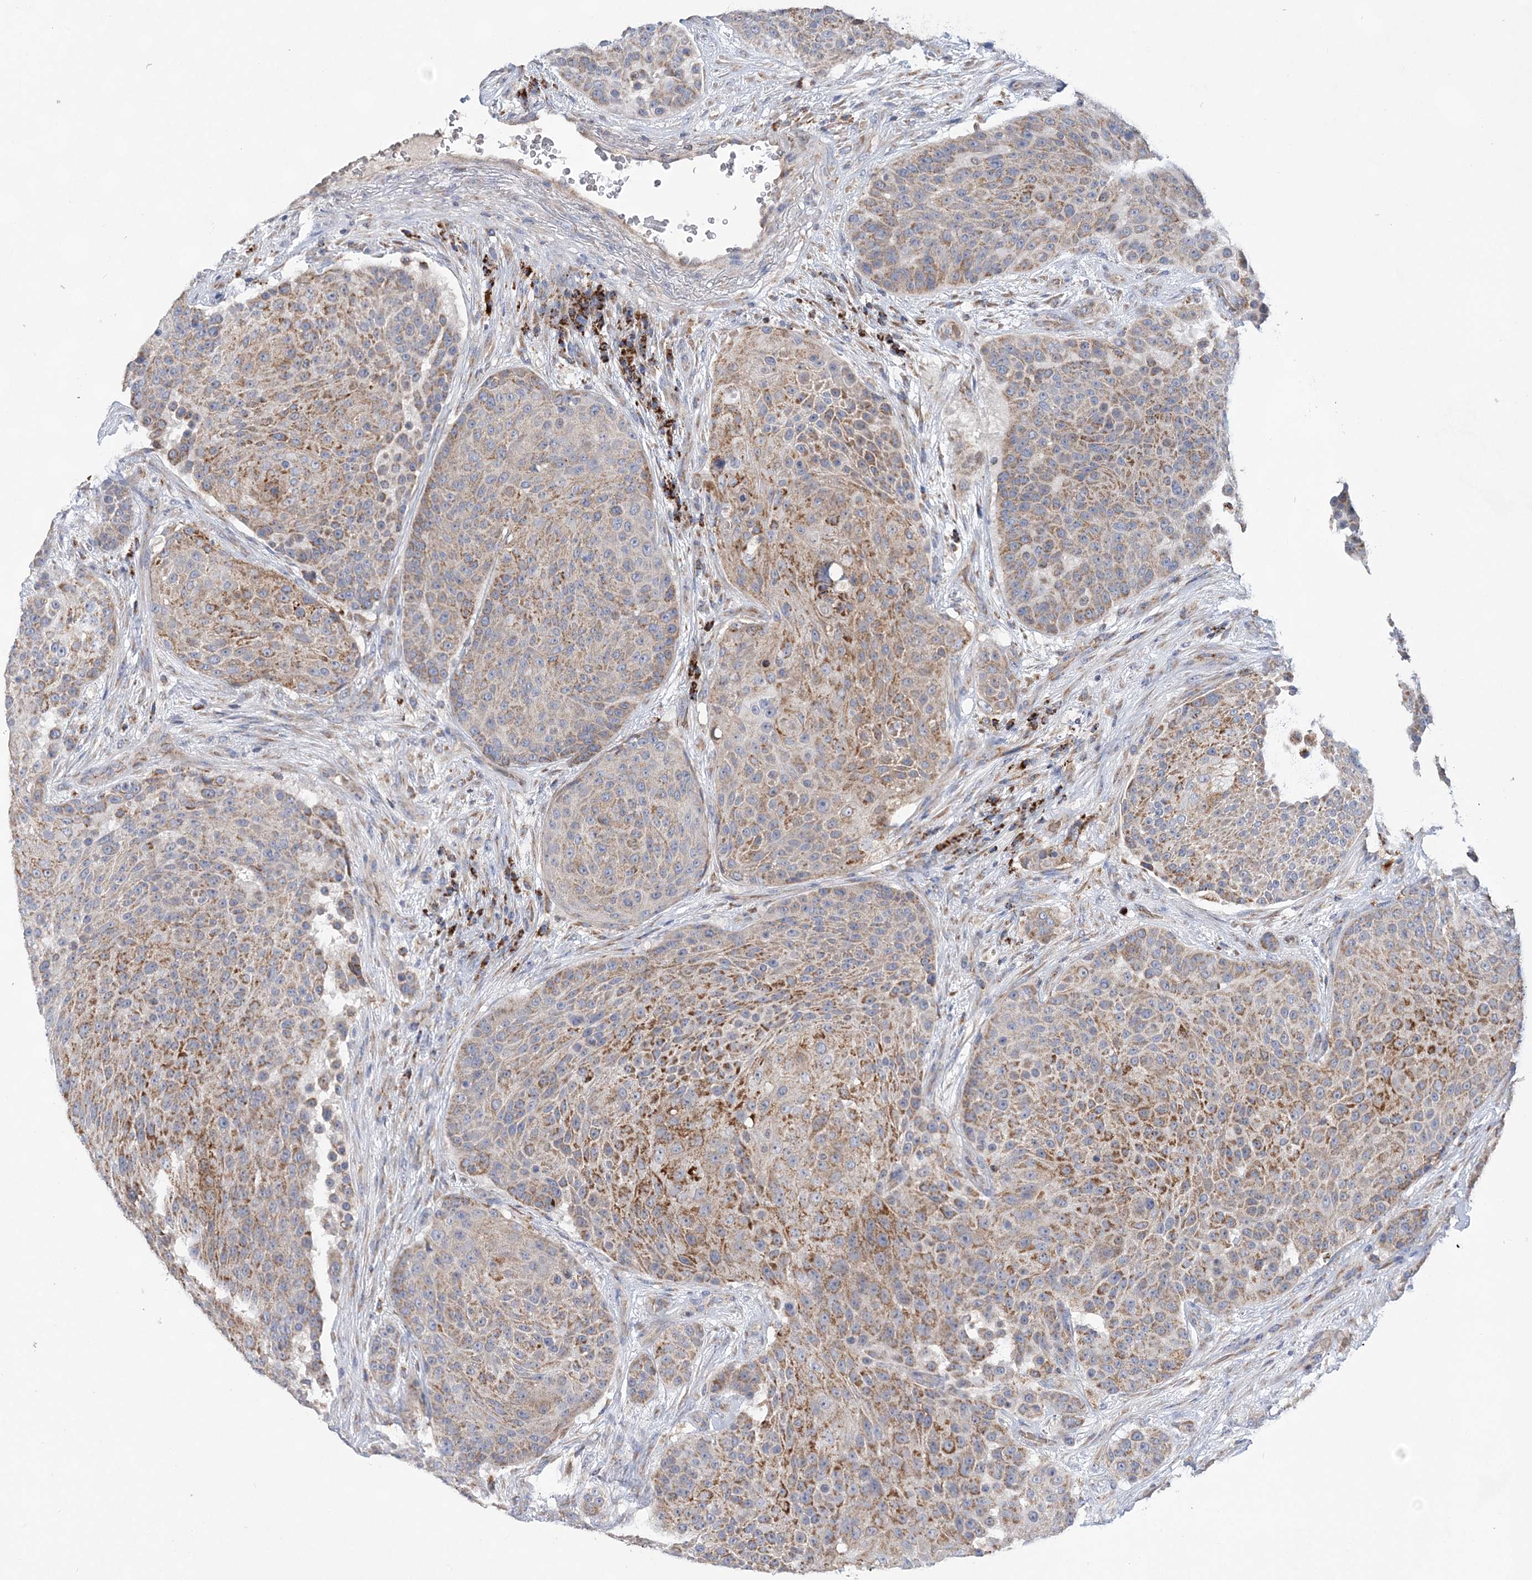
{"staining": {"intensity": "moderate", "quantity": ">75%", "location": "cytoplasmic/membranous"}, "tissue": "urothelial cancer", "cell_type": "Tumor cells", "image_type": "cancer", "snomed": [{"axis": "morphology", "description": "Urothelial carcinoma, High grade"}, {"axis": "topography", "description": "Urinary bladder"}], "caption": "A micrograph showing moderate cytoplasmic/membranous expression in approximately >75% of tumor cells in urothelial cancer, as visualized by brown immunohistochemical staining.", "gene": "TRAPPC13", "patient": {"sex": "female", "age": 63}}